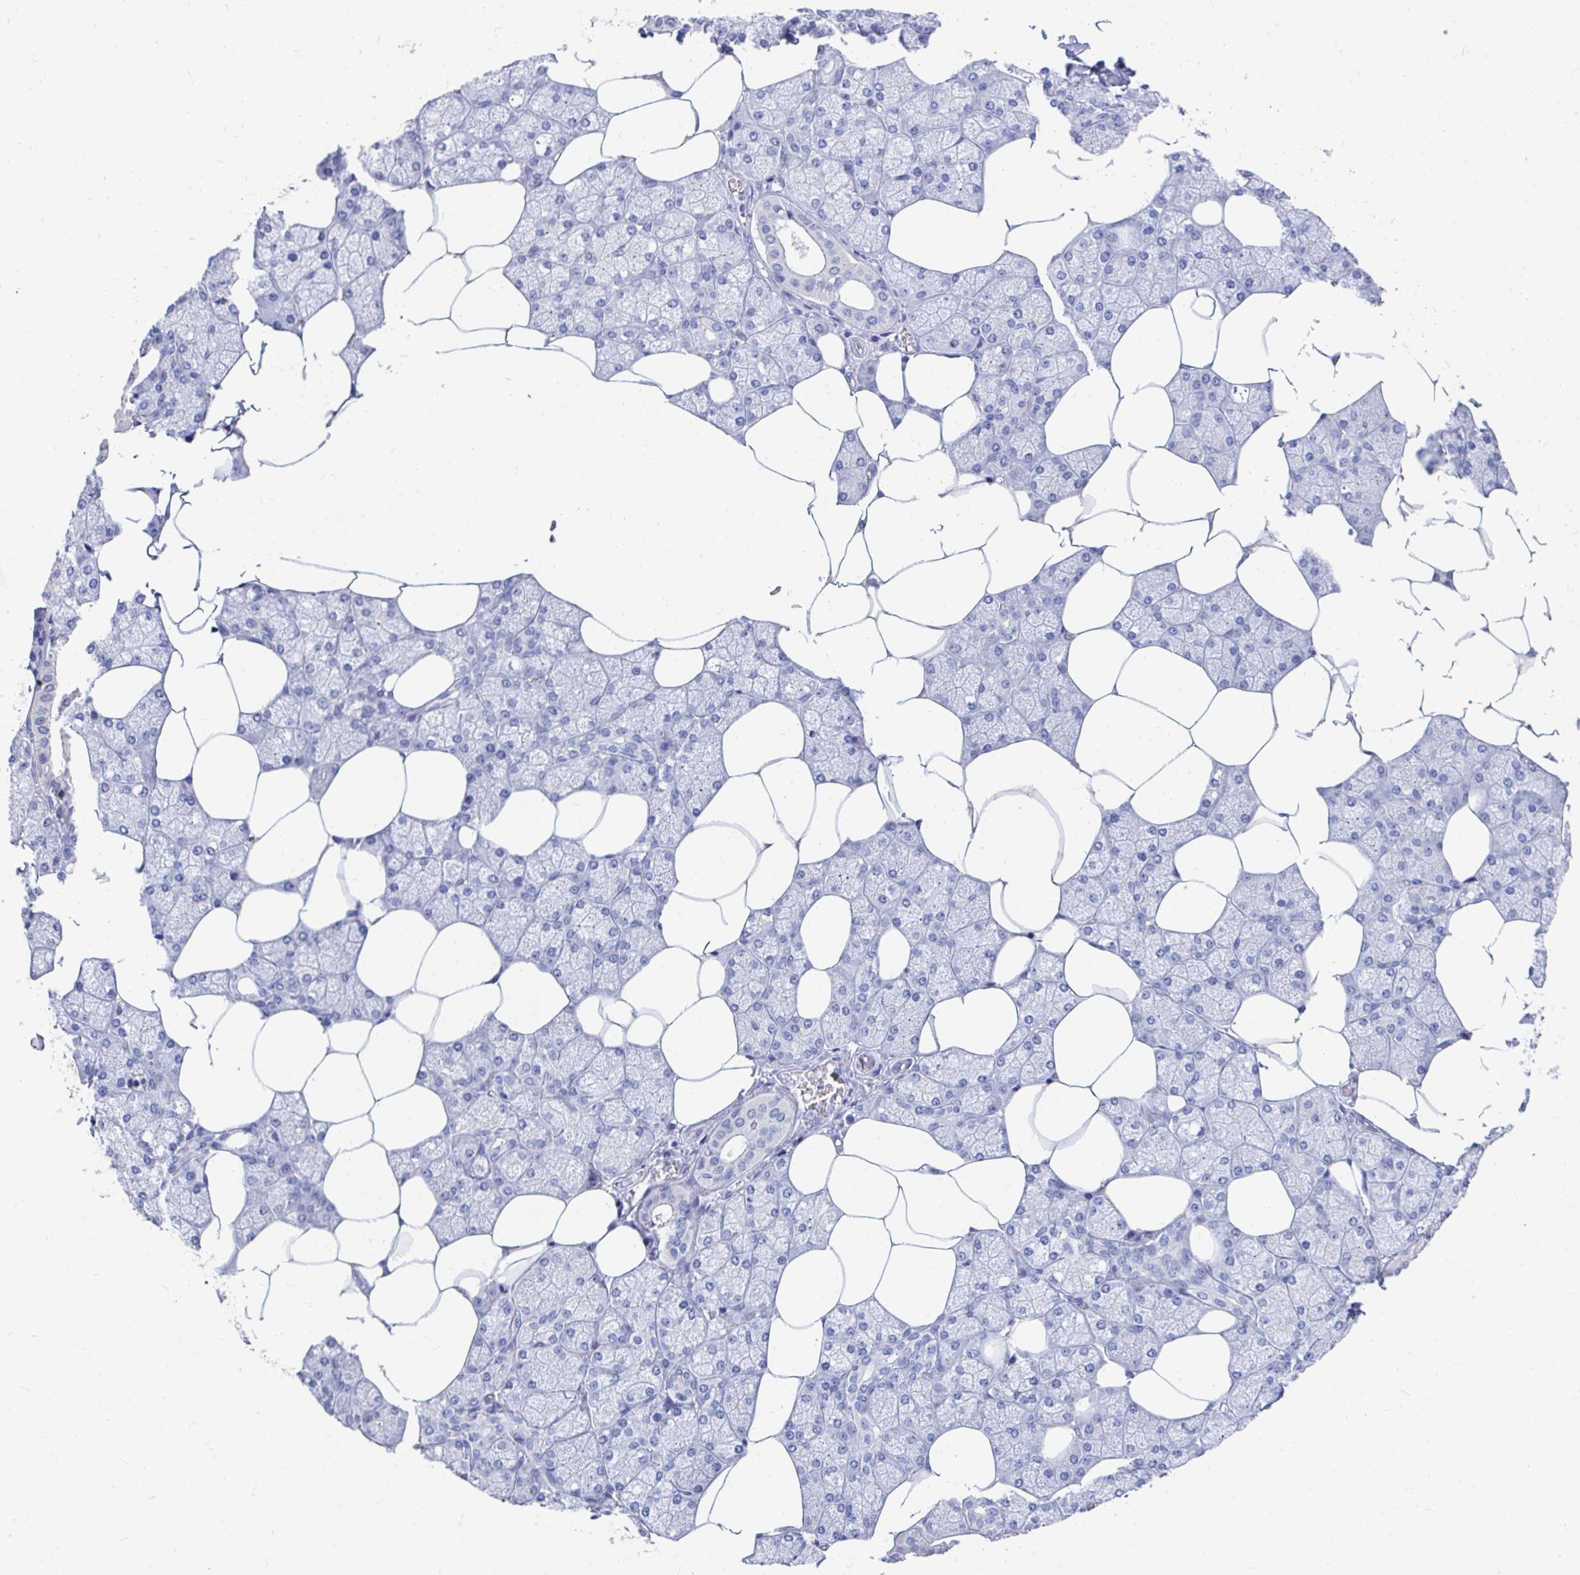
{"staining": {"intensity": "negative", "quantity": "none", "location": "none"}, "tissue": "salivary gland", "cell_type": "Glandular cells", "image_type": "normal", "snomed": [{"axis": "morphology", "description": "Normal tissue, NOS"}, {"axis": "topography", "description": "Salivary gland"}], "caption": "Histopathology image shows no significant protein staining in glandular cells of unremarkable salivary gland. (Brightfield microscopy of DAB (3,3'-diaminobenzidine) immunohistochemistry (IHC) at high magnification).", "gene": "LAMC3", "patient": {"sex": "female", "age": 43}}